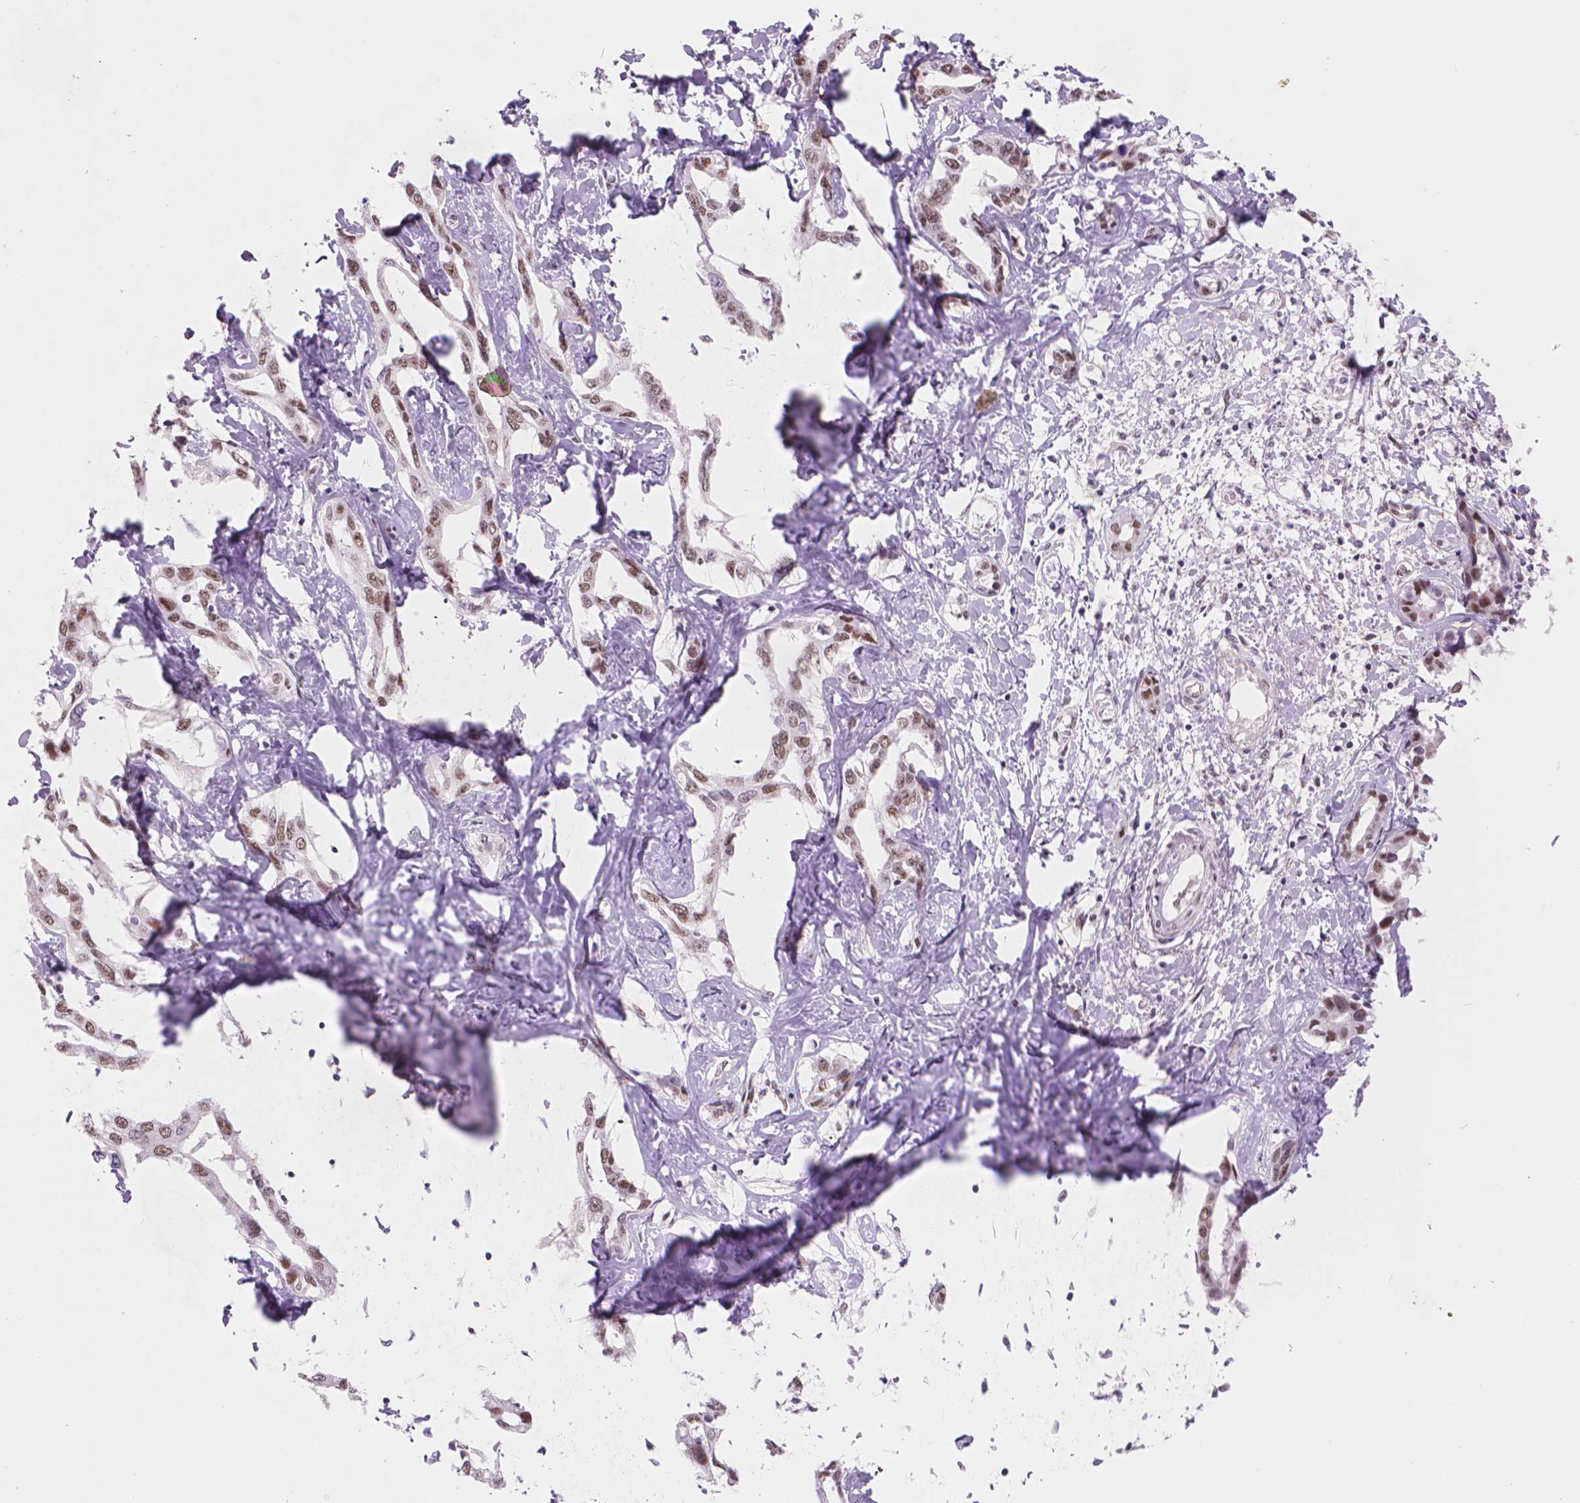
{"staining": {"intensity": "moderate", "quantity": ">75%", "location": "nuclear"}, "tissue": "liver cancer", "cell_type": "Tumor cells", "image_type": "cancer", "snomed": [{"axis": "morphology", "description": "Cholangiocarcinoma"}, {"axis": "topography", "description": "Liver"}], "caption": "An immunohistochemistry photomicrograph of tumor tissue is shown. Protein staining in brown highlights moderate nuclear positivity in liver cancer within tumor cells.", "gene": "POLR3D", "patient": {"sex": "male", "age": 59}}